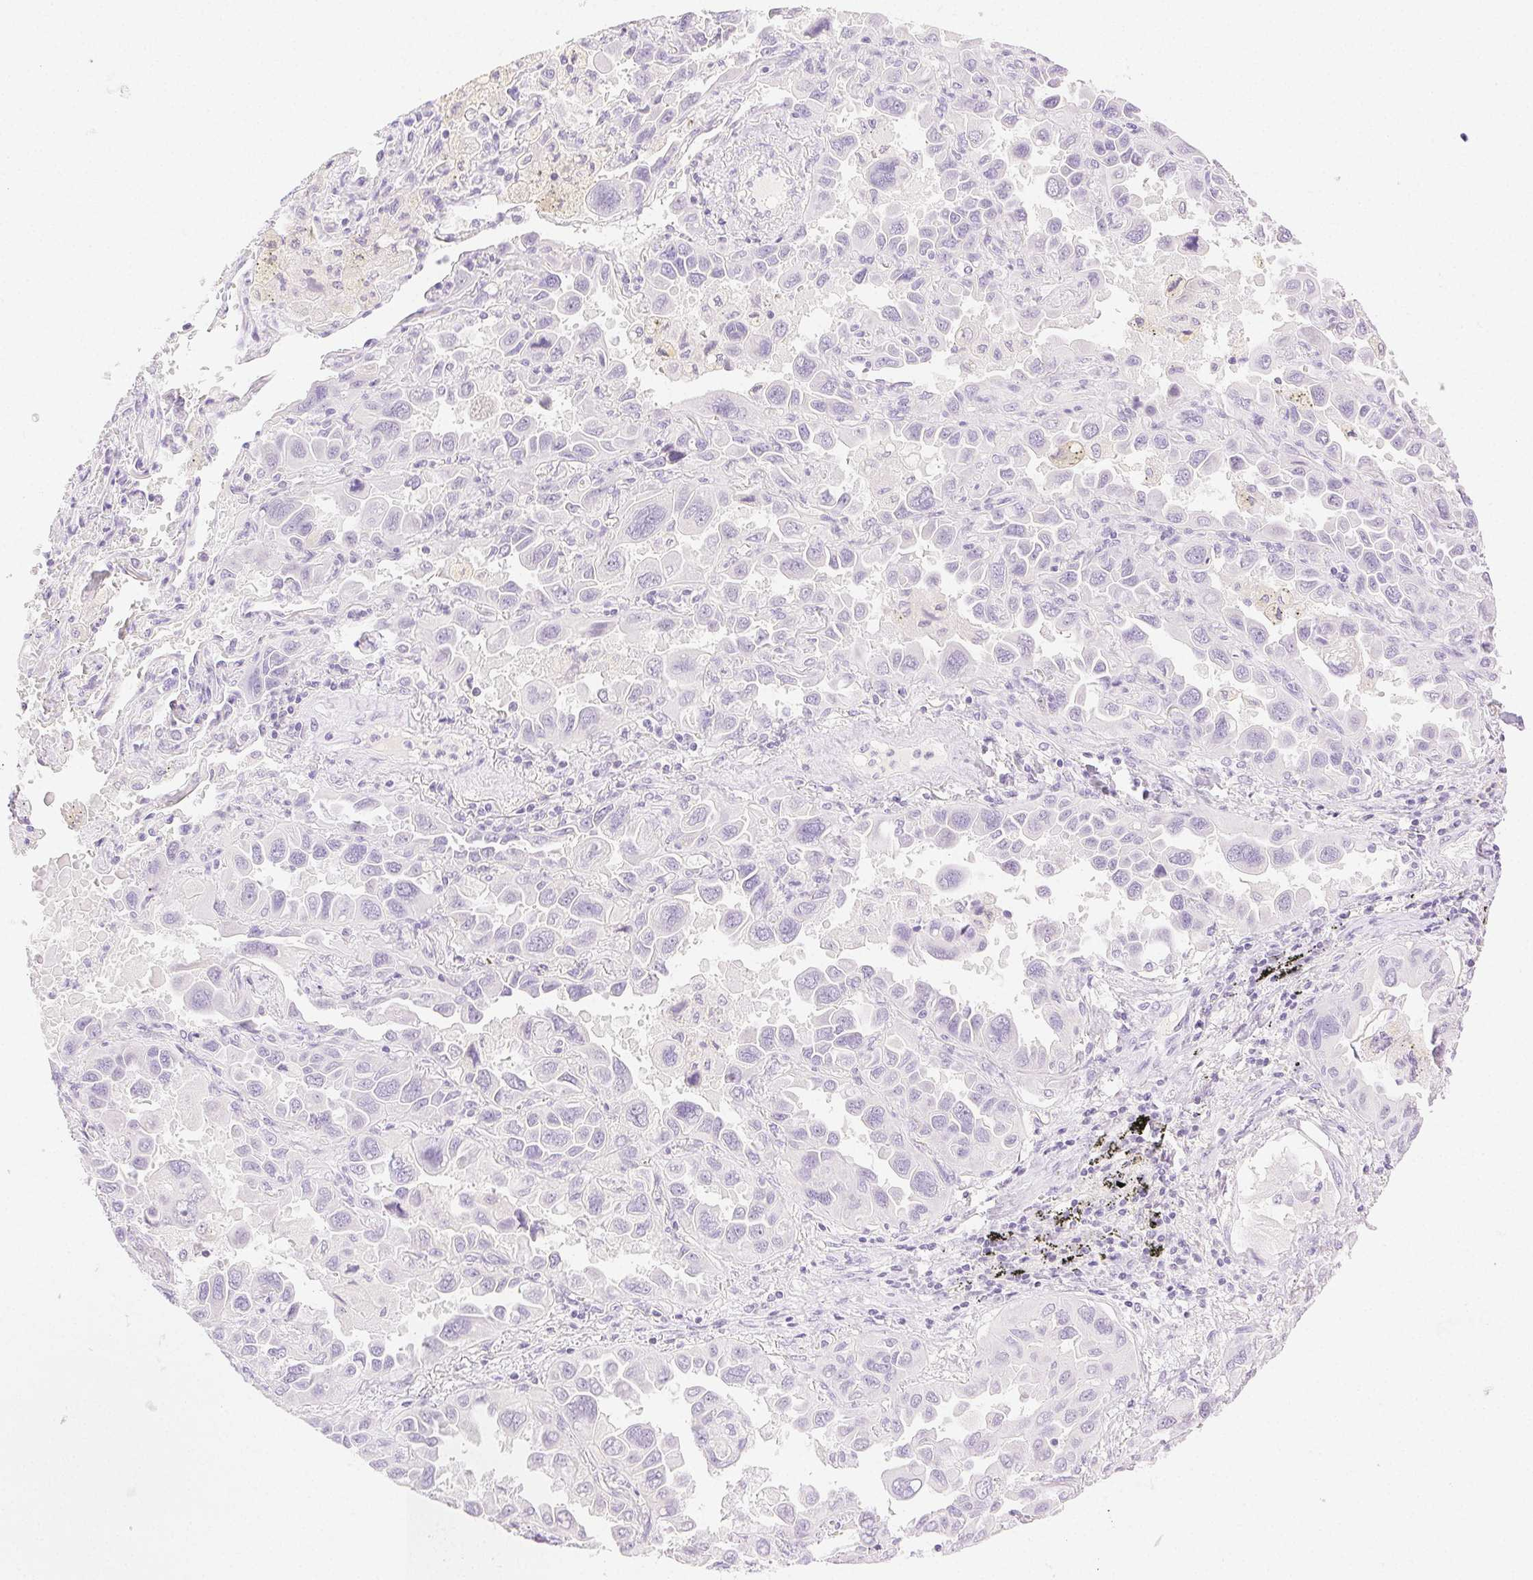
{"staining": {"intensity": "negative", "quantity": "none", "location": "none"}, "tissue": "lung cancer", "cell_type": "Tumor cells", "image_type": "cancer", "snomed": [{"axis": "morphology", "description": "Adenocarcinoma, NOS"}, {"axis": "topography", "description": "Lung"}], "caption": "Lung cancer stained for a protein using immunohistochemistry (IHC) exhibits no expression tumor cells.", "gene": "SPACA4", "patient": {"sex": "male", "age": 64}}